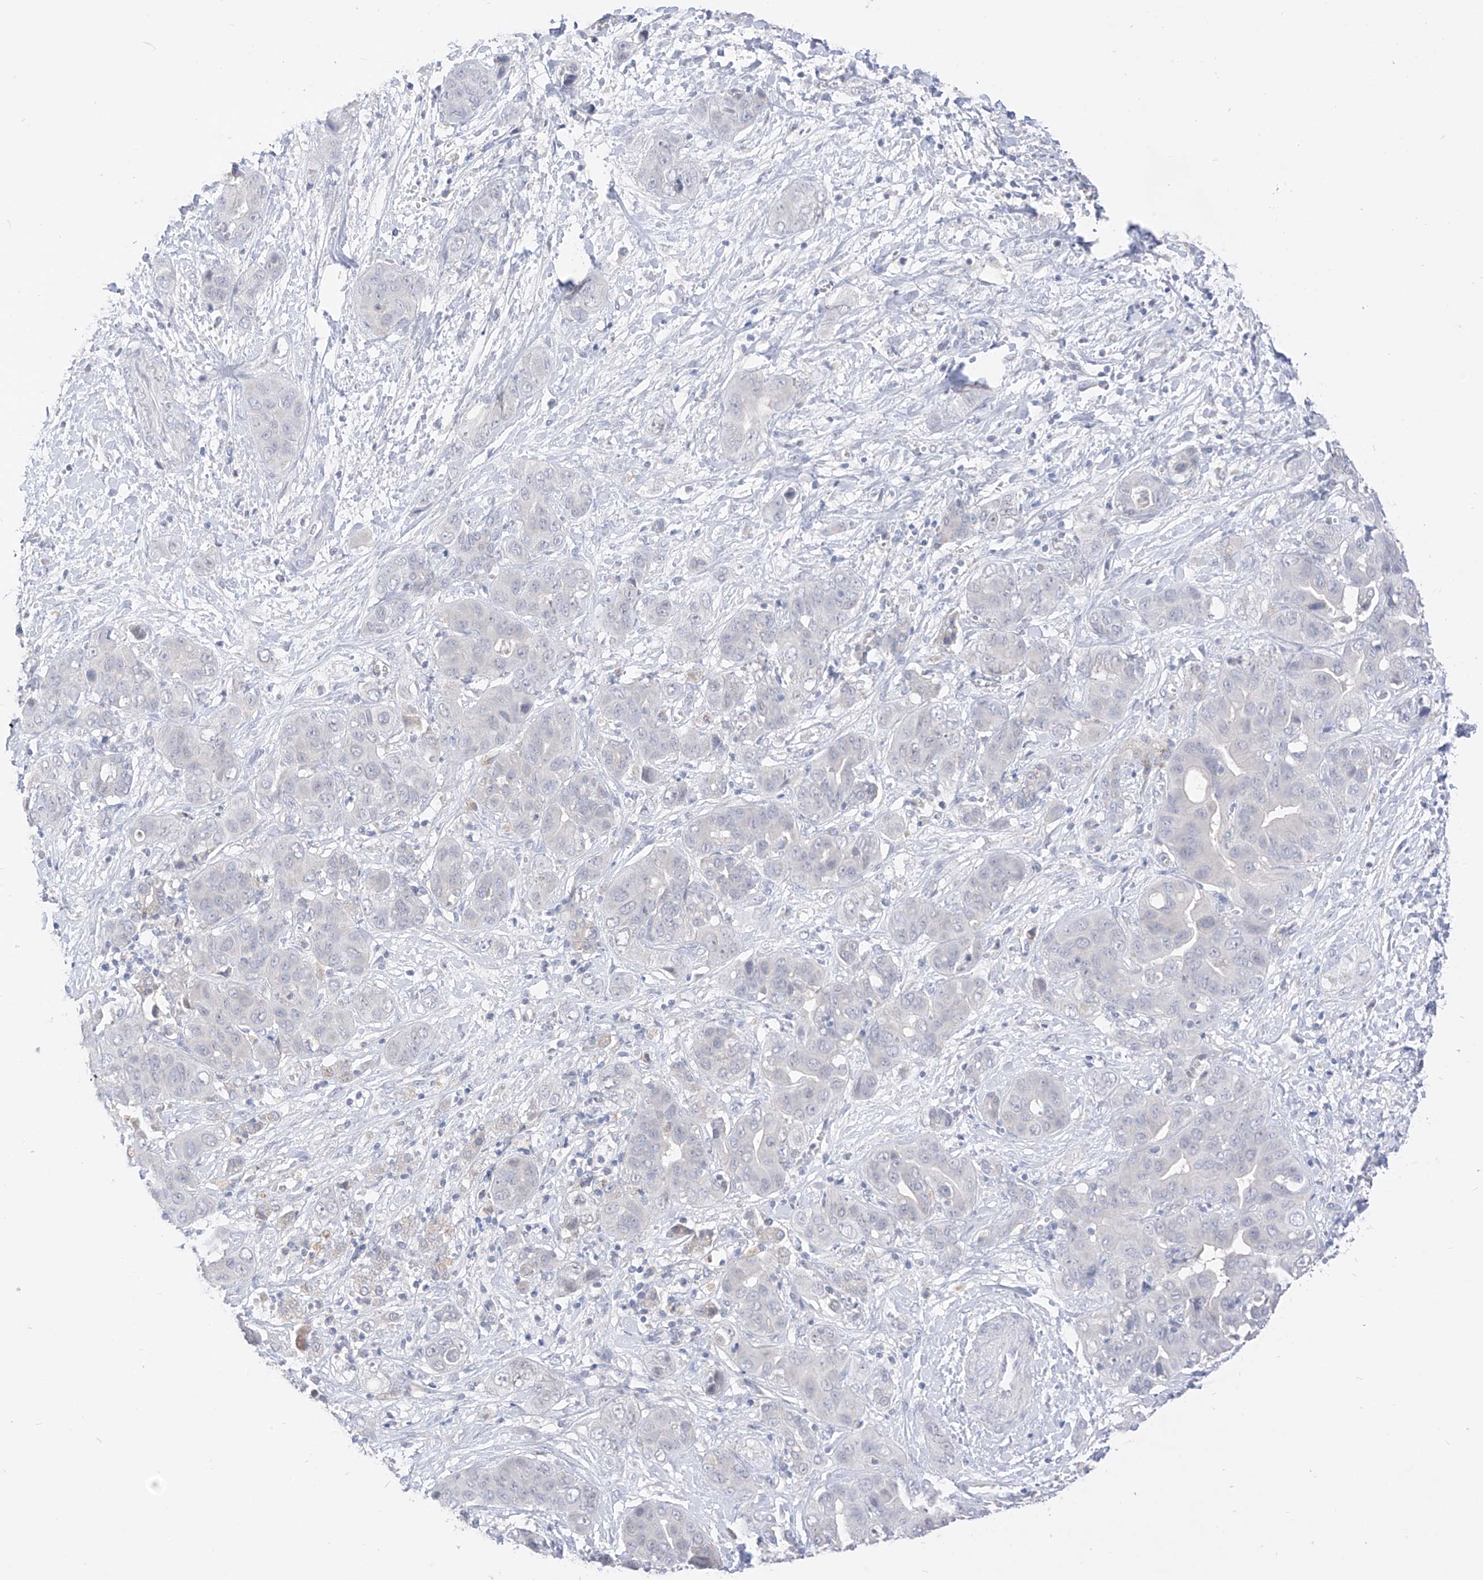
{"staining": {"intensity": "negative", "quantity": "none", "location": "none"}, "tissue": "liver cancer", "cell_type": "Tumor cells", "image_type": "cancer", "snomed": [{"axis": "morphology", "description": "Cholangiocarcinoma"}, {"axis": "topography", "description": "Liver"}], "caption": "Liver cancer (cholangiocarcinoma) was stained to show a protein in brown. There is no significant expression in tumor cells.", "gene": "BARX2", "patient": {"sex": "female", "age": 52}}